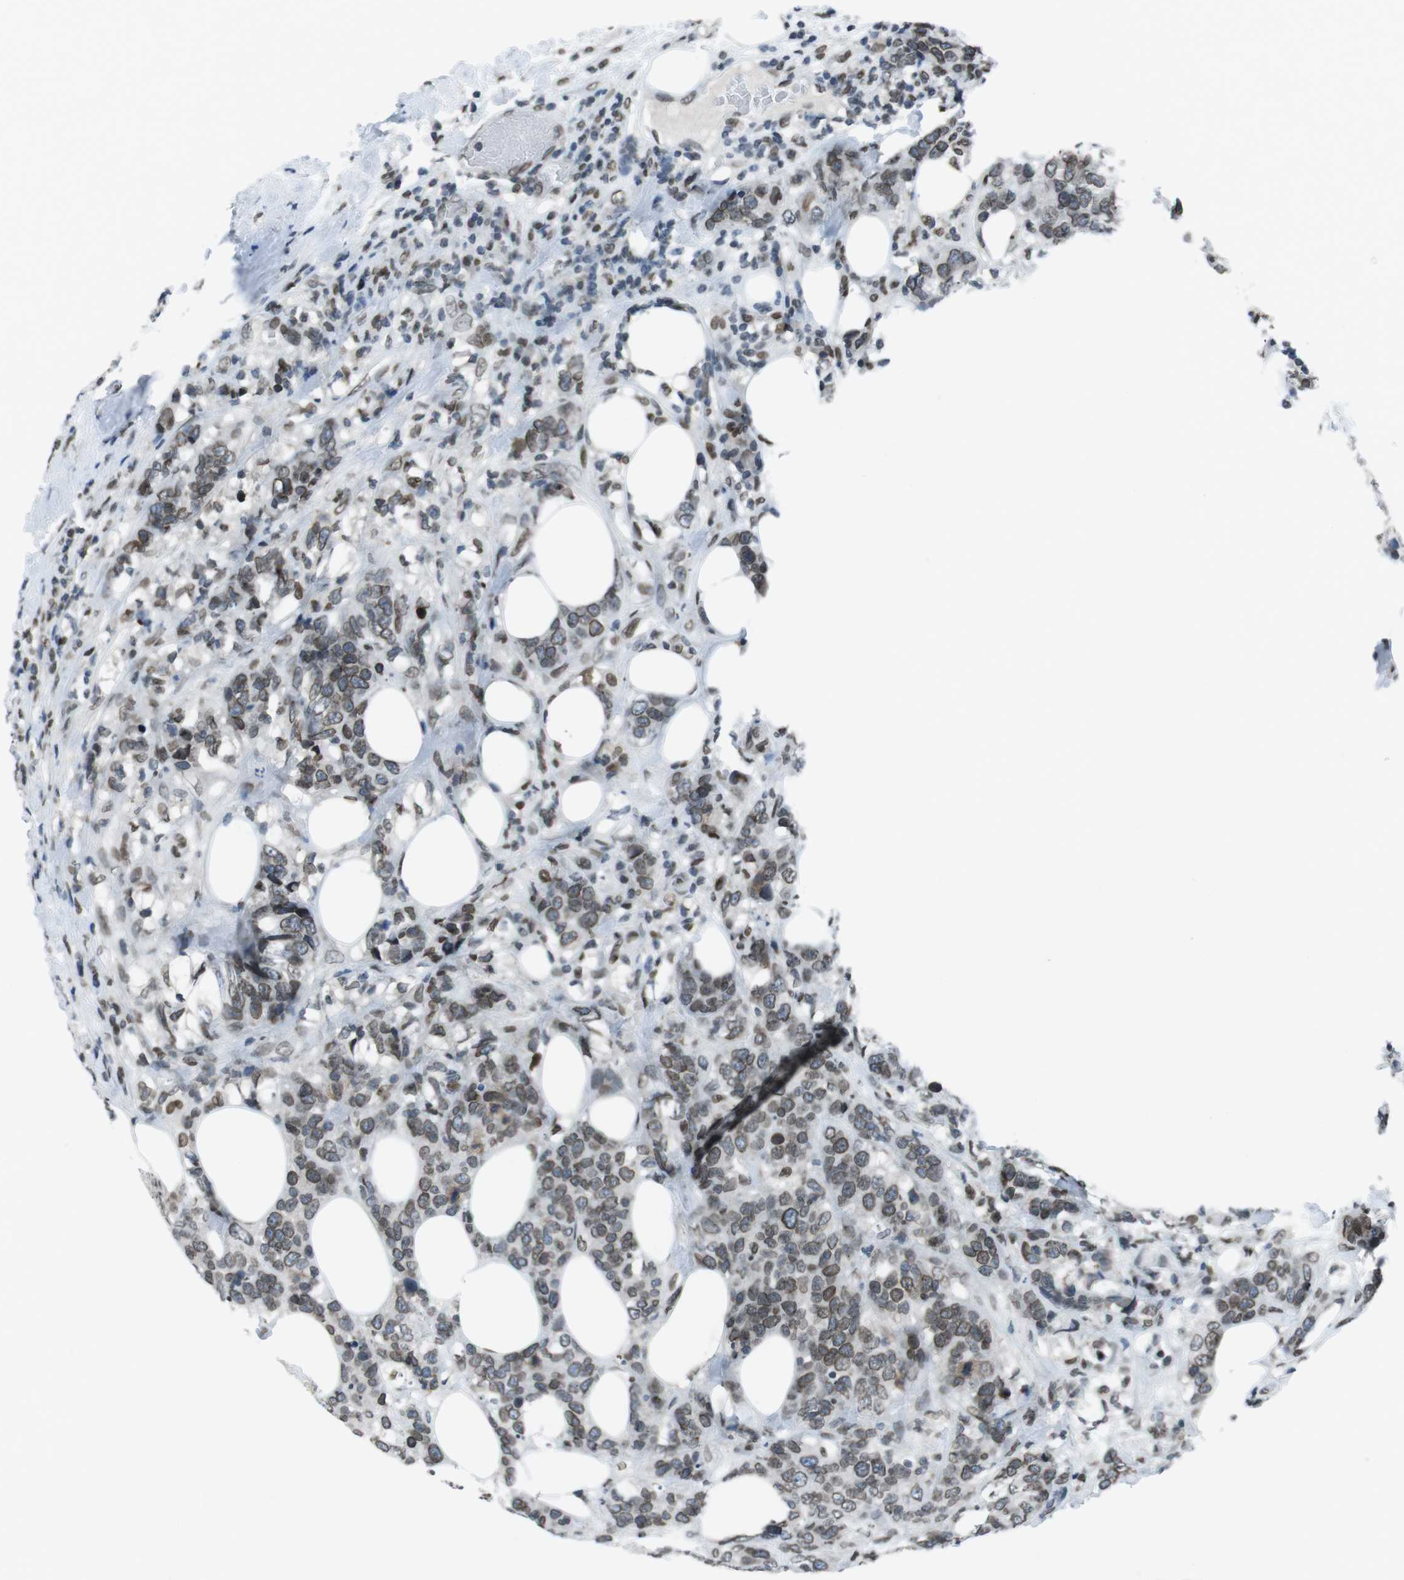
{"staining": {"intensity": "moderate", "quantity": ">75%", "location": "cytoplasmic/membranous,nuclear"}, "tissue": "breast cancer", "cell_type": "Tumor cells", "image_type": "cancer", "snomed": [{"axis": "morphology", "description": "Lobular carcinoma"}, {"axis": "topography", "description": "Breast"}], "caption": "Brown immunohistochemical staining in breast cancer exhibits moderate cytoplasmic/membranous and nuclear expression in approximately >75% of tumor cells. (DAB IHC with brightfield microscopy, high magnification).", "gene": "MAD1L1", "patient": {"sex": "female", "age": 59}}